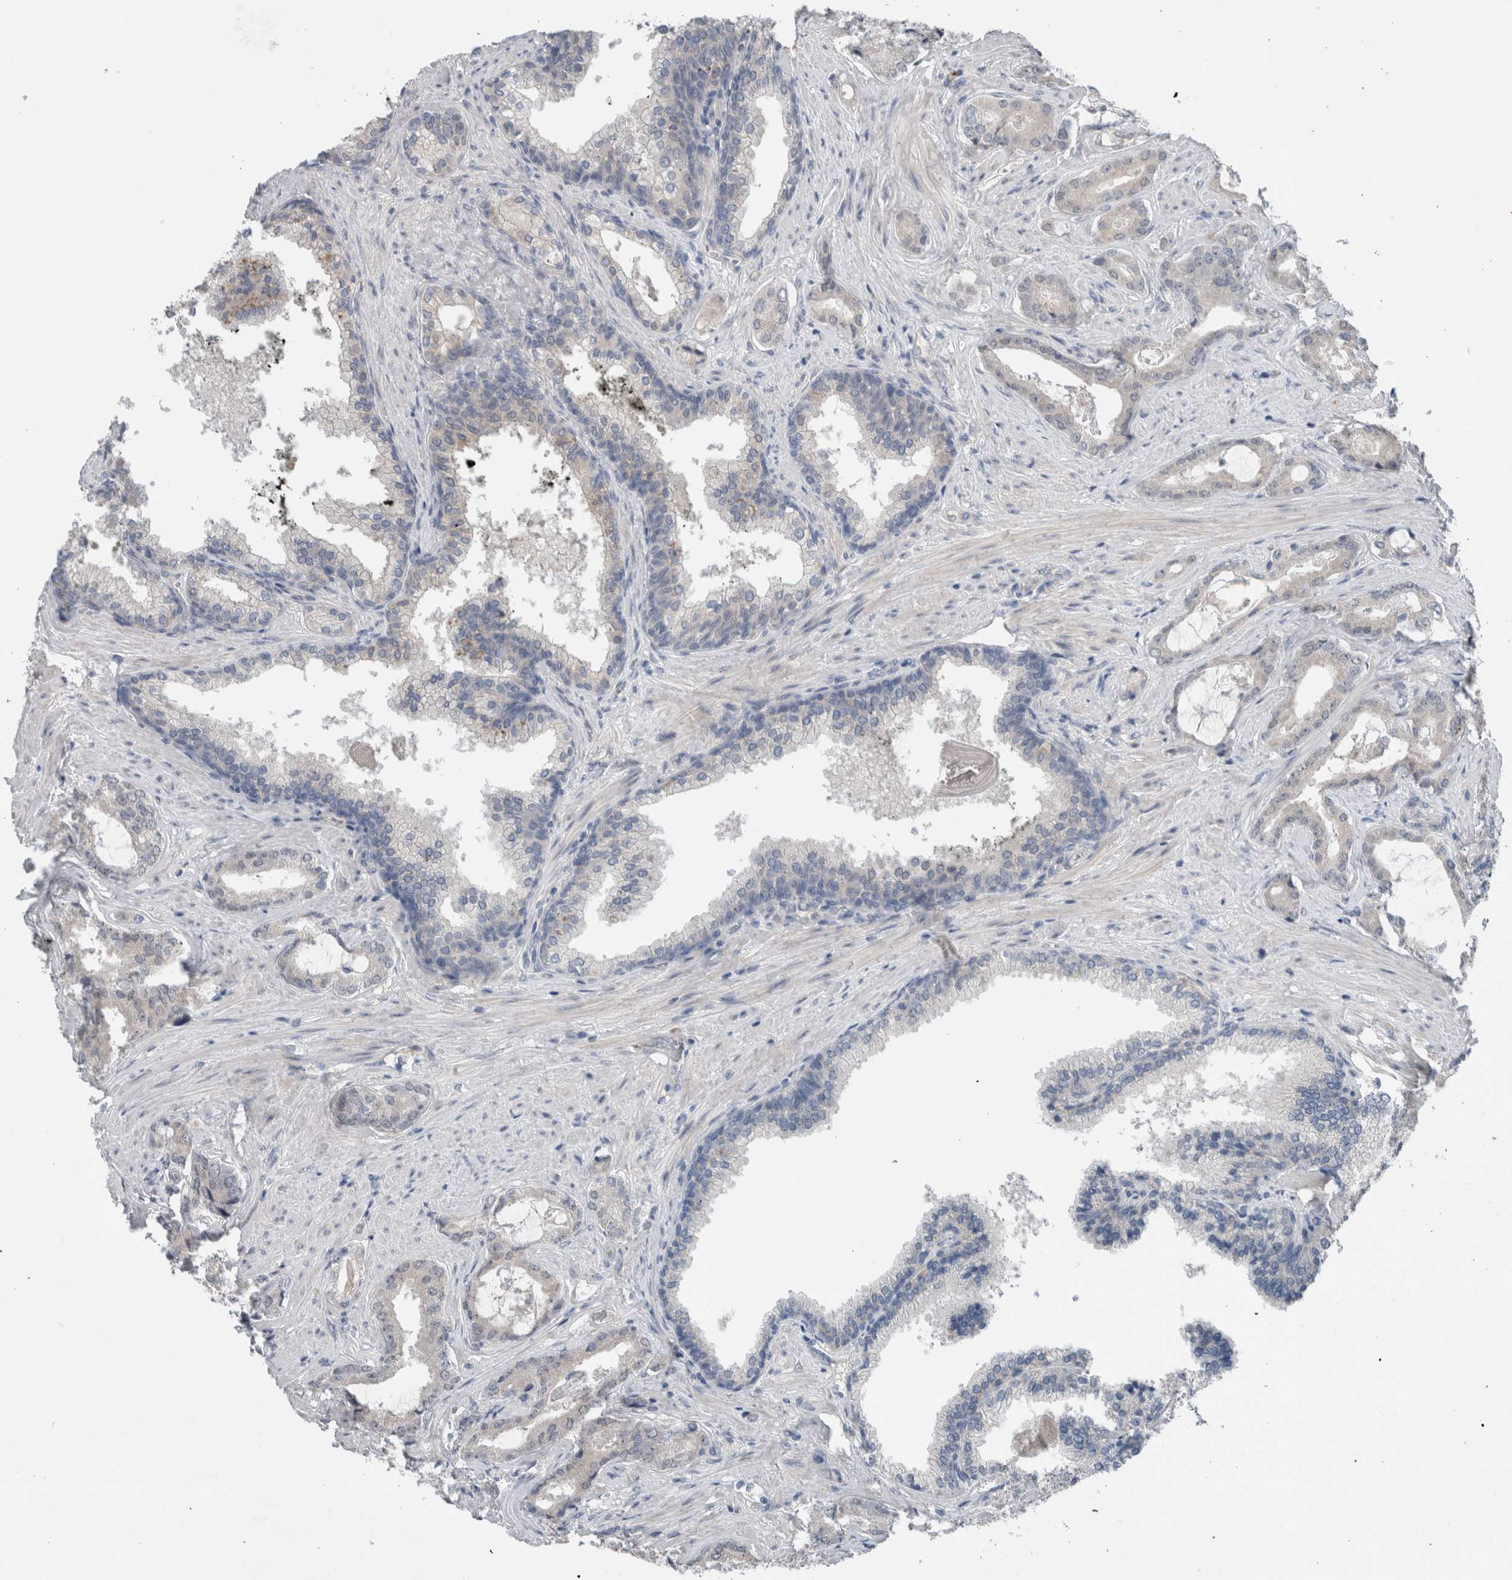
{"staining": {"intensity": "negative", "quantity": "none", "location": "none"}, "tissue": "prostate cancer", "cell_type": "Tumor cells", "image_type": "cancer", "snomed": [{"axis": "morphology", "description": "Adenocarcinoma, Low grade"}, {"axis": "topography", "description": "Prostate"}], "caption": "Prostate adenocarcinoma (low-grade) was stained to show a protein in brown. There is no significant staining in tumor cells. (Stains: DAB immunohistochemistry with hematoxylin counter stain, Microscopy: brightfield microscopy at high magnification).", "gene": "CRNN", "patient": {"sex": "male", "age": 71}}